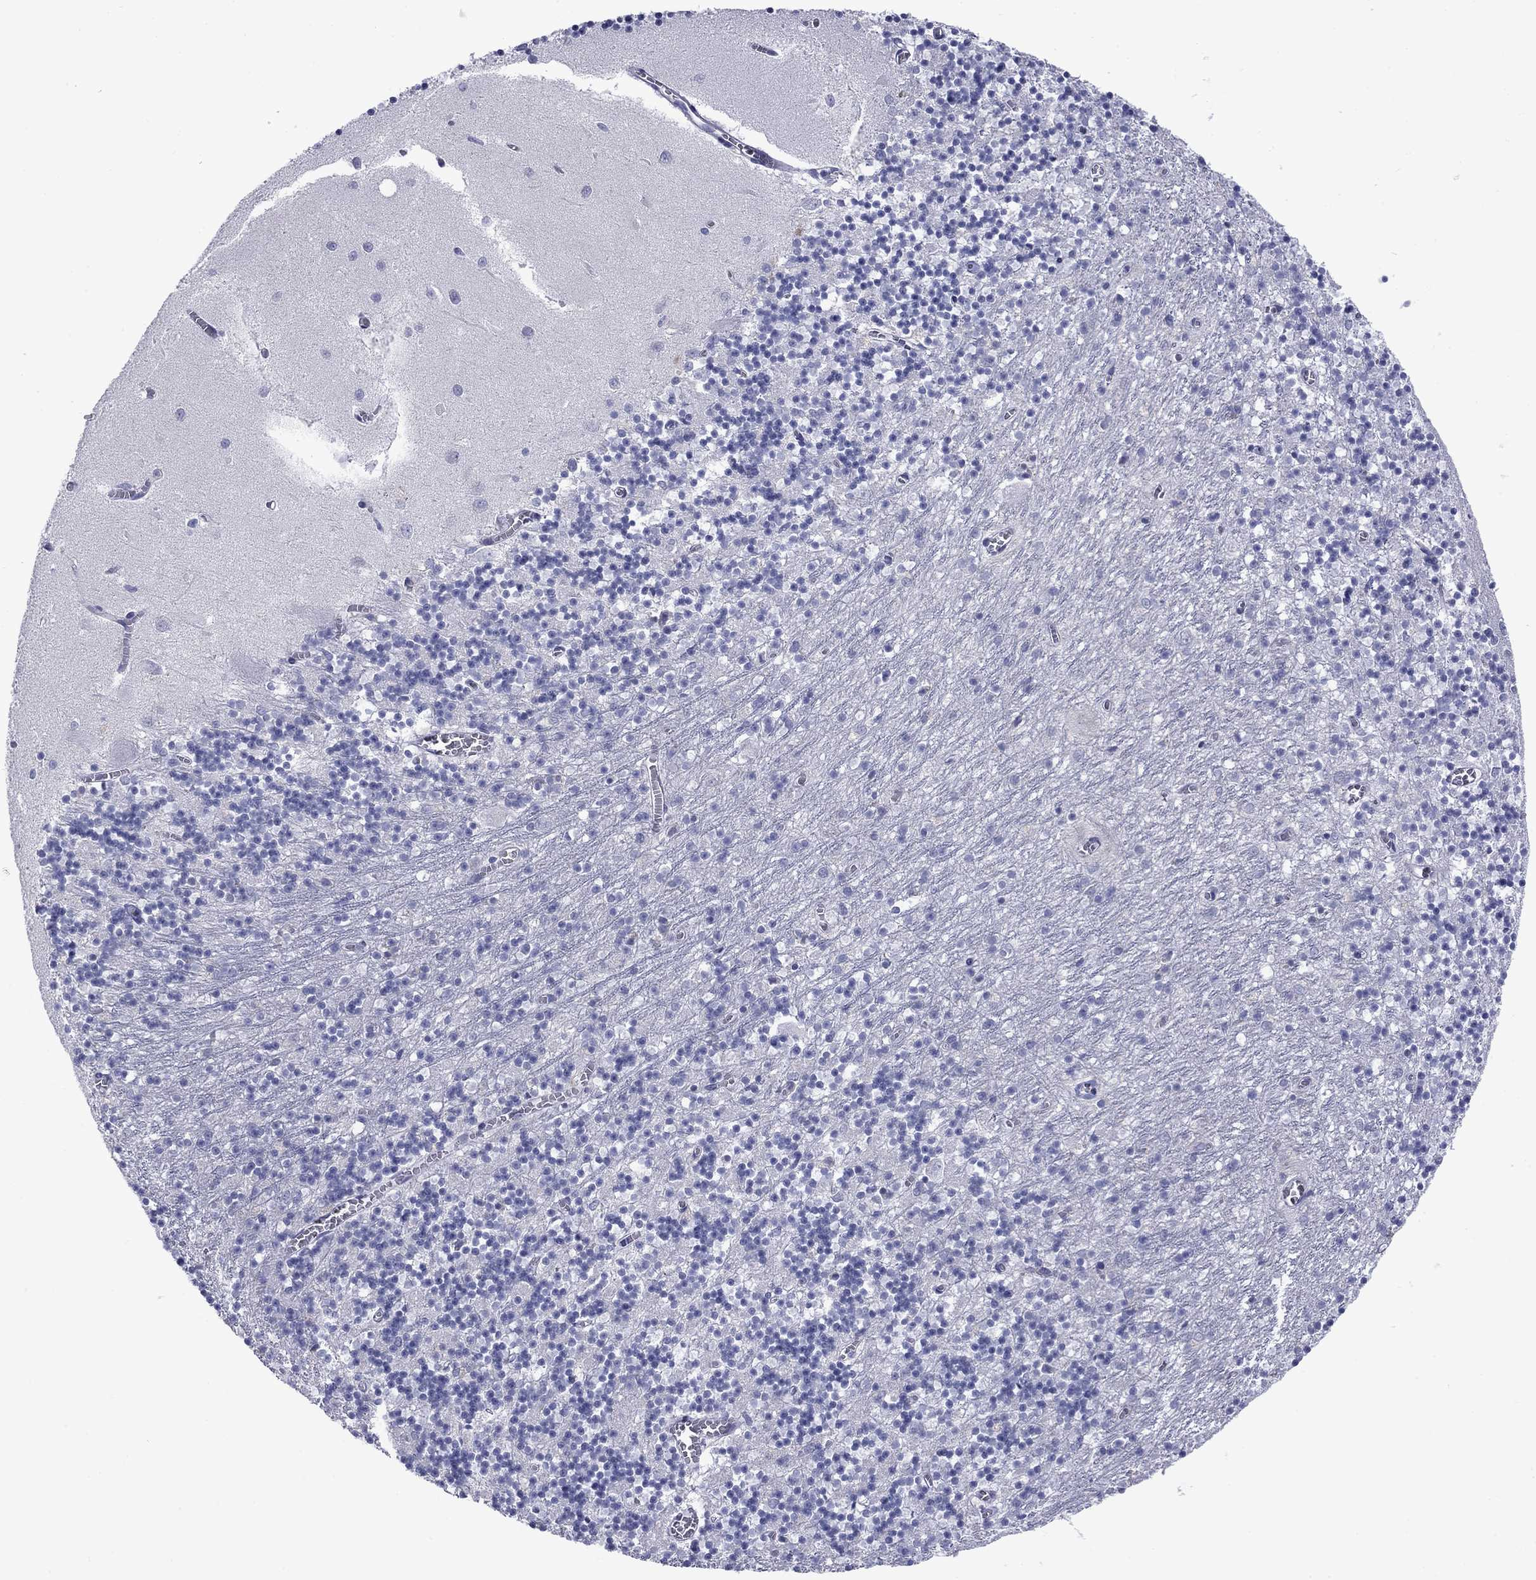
{"staining": {"intensity": "negative", "quantity": "none", "location": "none"}, "tissue": "cerebellum", "cell_type": "Cells in granular layer", "image_type": "normal", "snomed": [{"axis": "morphology", "description": "Normal tissue, NOS"}, {"axis": "topography", "description": "Cerebellum"}], "caption": "Immunohistochemistry micrograph of unremarkable cerebellum: human cerebellum stained with DAB demonstrates no significant protein expression in cells in granular layer. (DAB (3,3'-diaminobenzidine) immunohistochemistry (IHC) with hematoxylin counter stain).", "gene": "TMPRSS11A", "patient": {"sex": "female", "age": 64}}